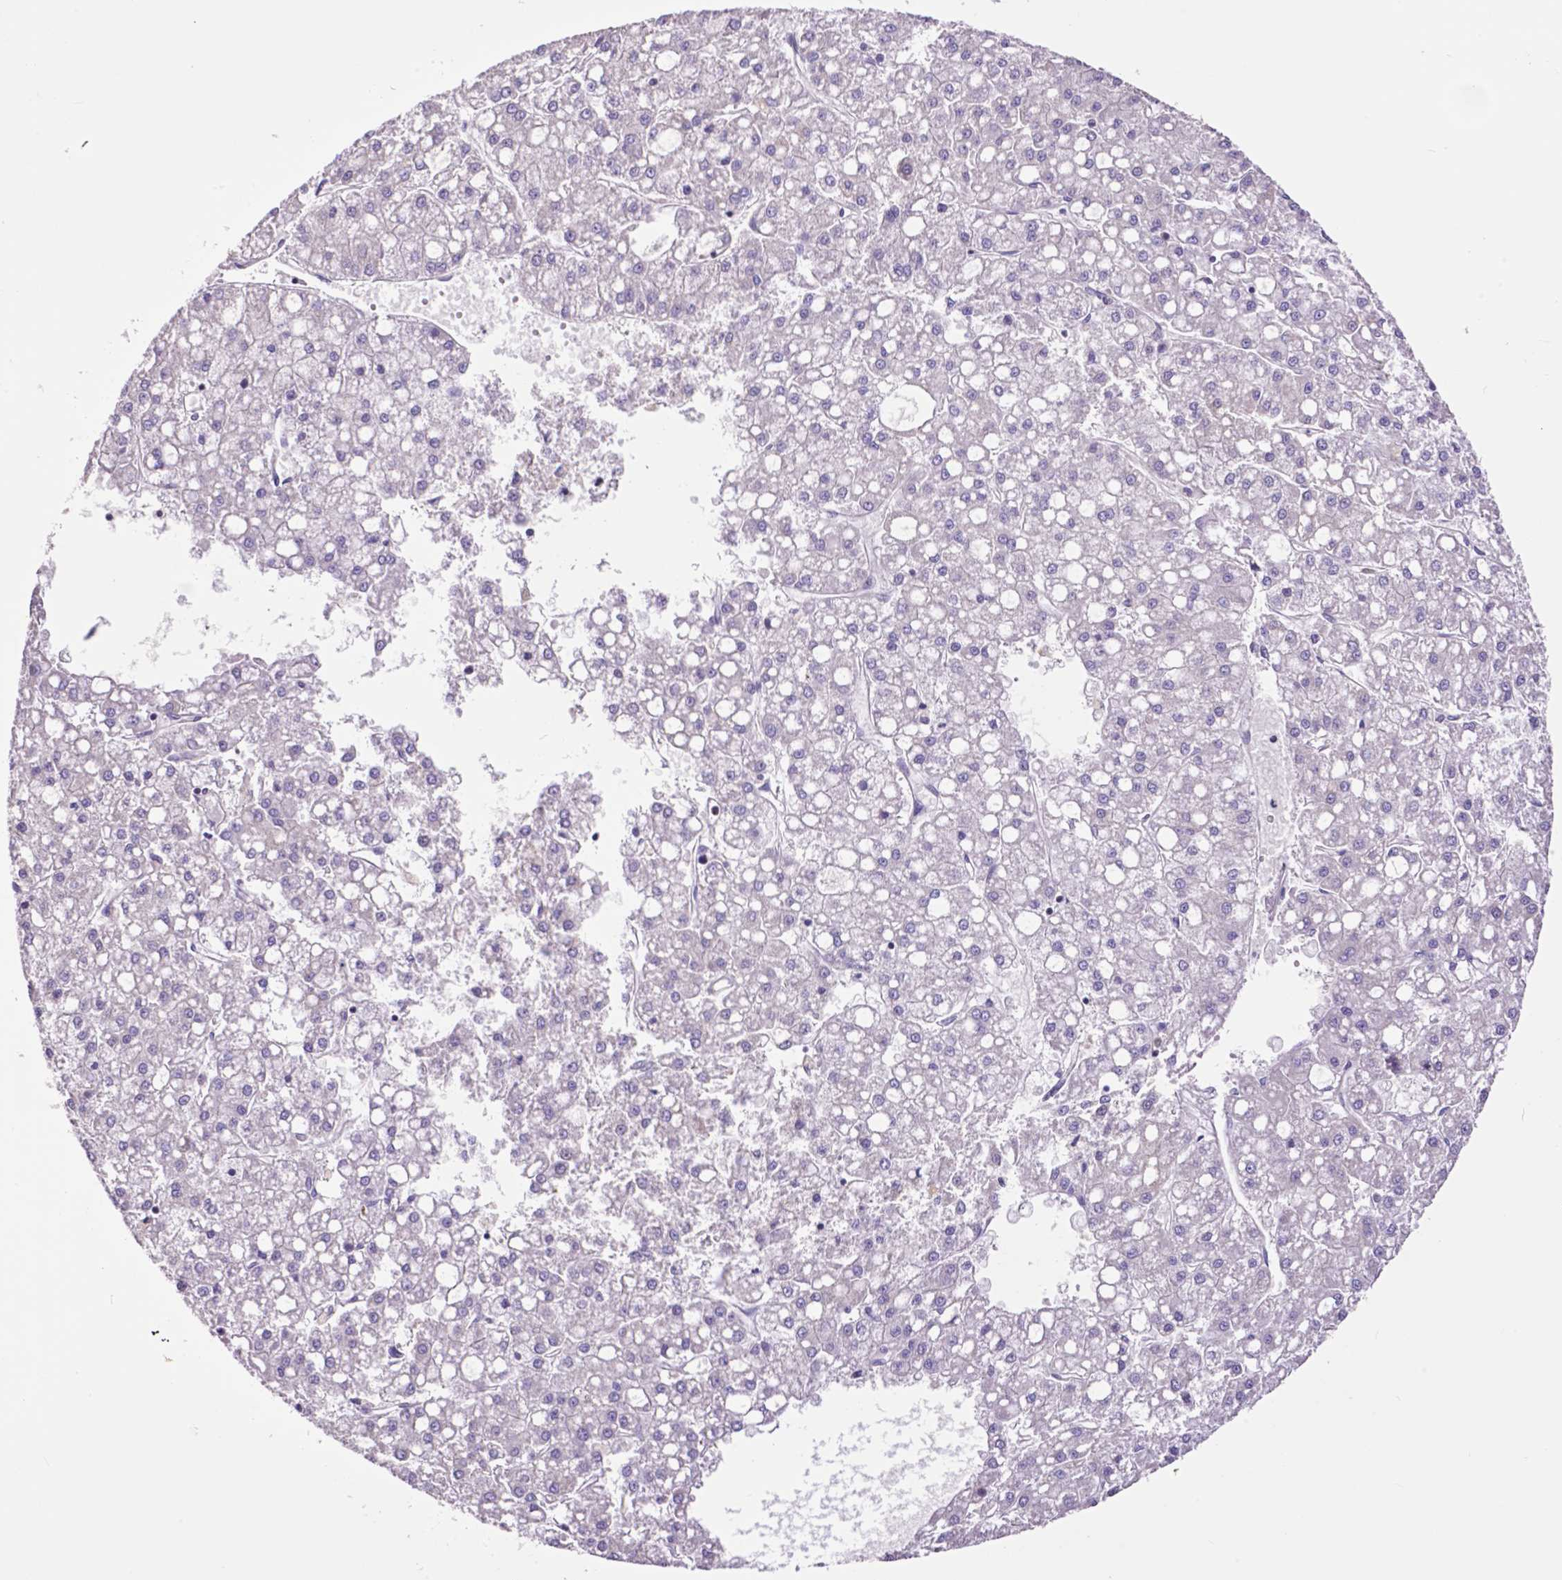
{"staining": {"intensity": "negative", "quantity": "none", "location": "none"}, "tissue": "liver cancer", "cell_type": "Tumor cells", "image_type": "cancer", "snomed": [{"axis": "morphology", "description": "Carcinoma, Hepatocellular, NOS"}, {"axis": "topography", "description": "Liver"}], "caption": "There is no significant expression in tumor cells of liver cancer.", "gene": "MCL1", "patient": {"sex": "male", "age": 67}}